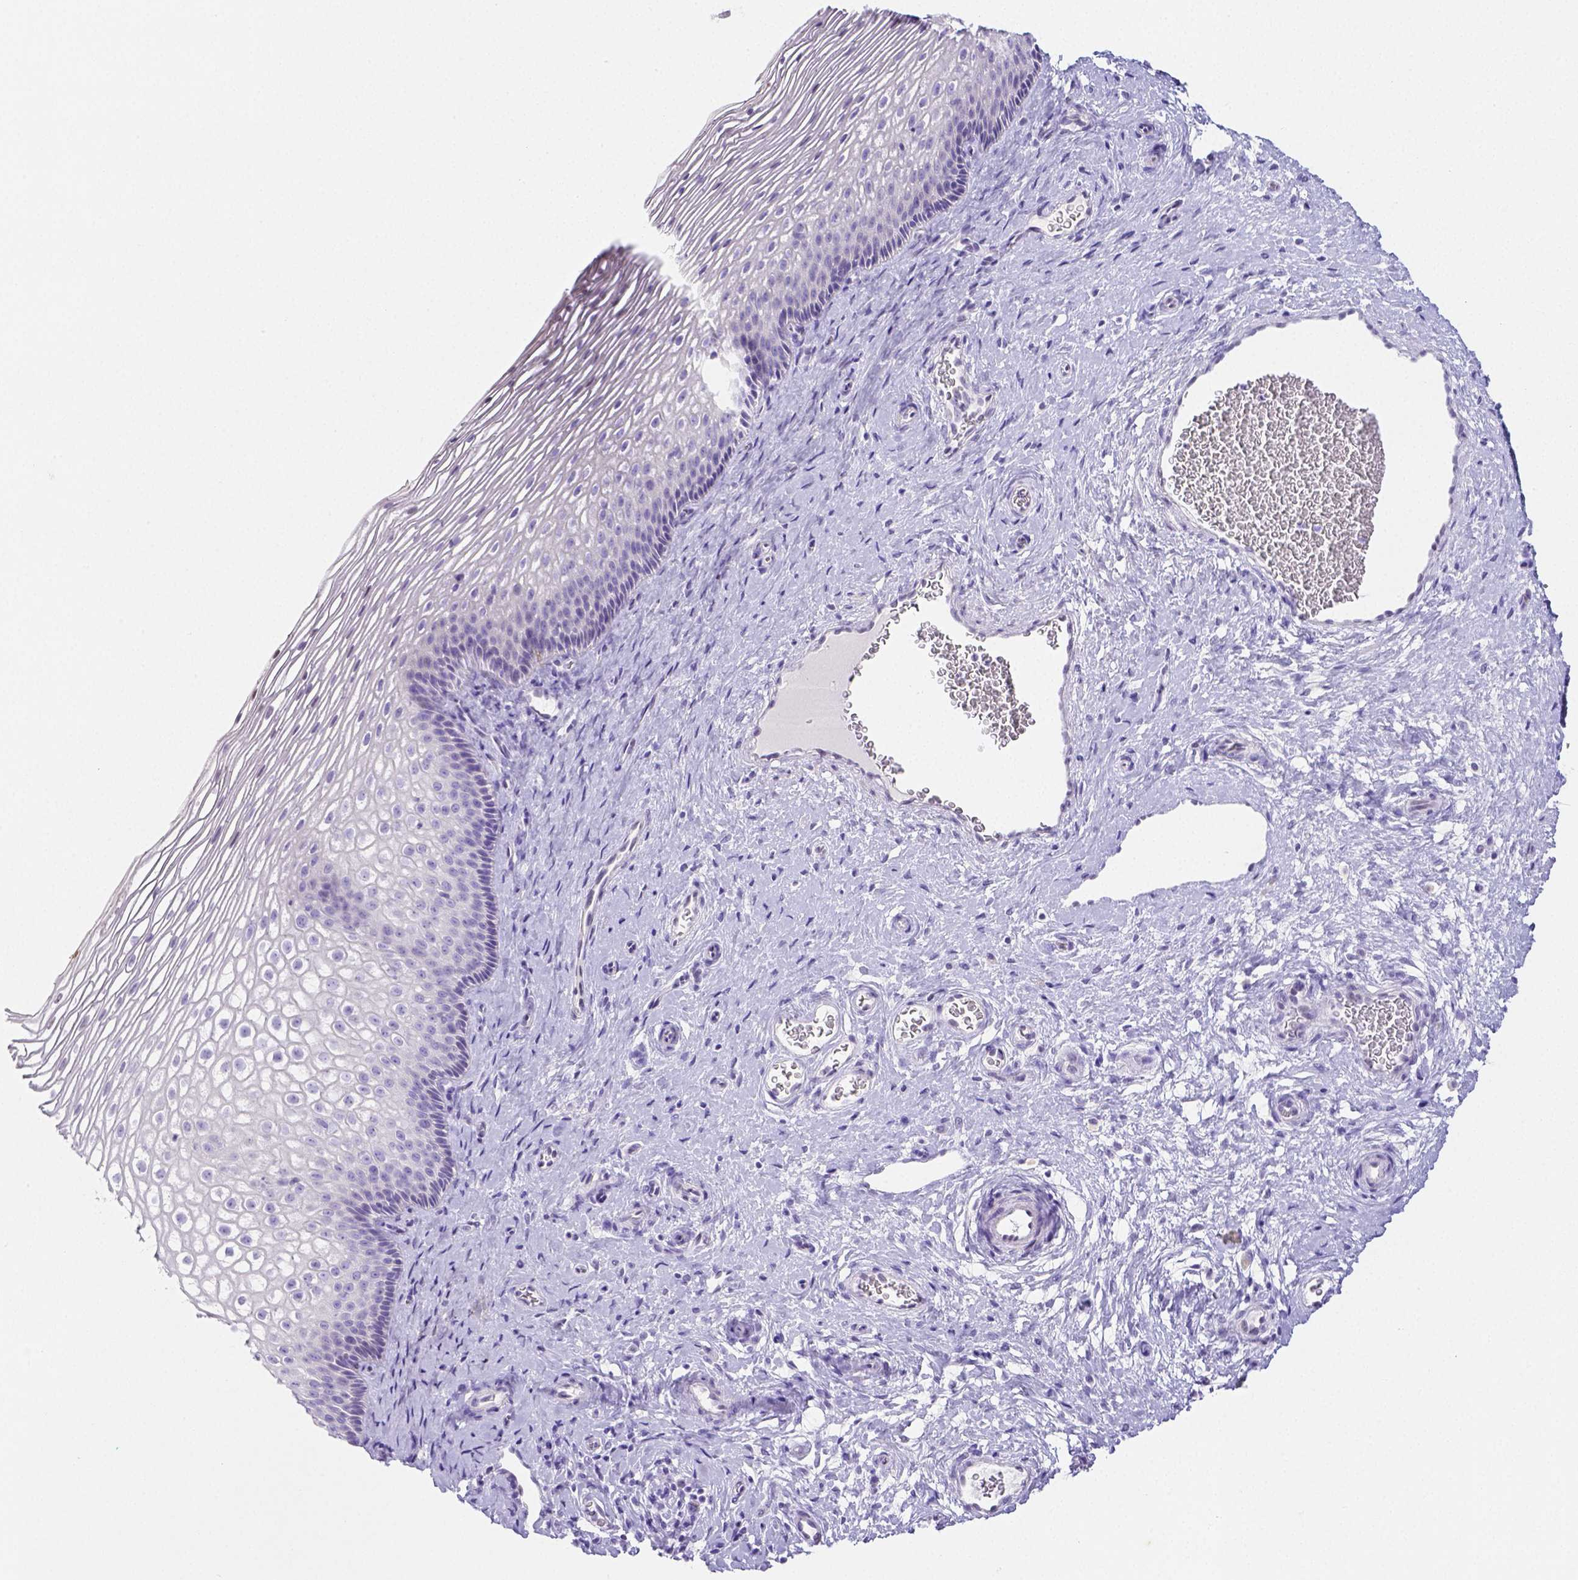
{"staining": {"intensity": "negative", "quantity": "none", "location": "none"}, "tissue": "cervix", "cell_type": "Glandular cells", "image_type": "normal", "snomed": [{"axis": "morphology", "description": "Normal tissue, NOS"}, {"axis": "topography", "description": "Cervix"}], "caption": "Immunohistochemical staining of benign human cervix shows no significant staining in glandular cells. (Stains: DAB immunohistochemistry (IHC) with hematoxylin counter stain, Microscopy: brightfield microscopy at high magnification).", "gene": "ARHGAP36", "patient": {"sex": "female", "age": 34}}